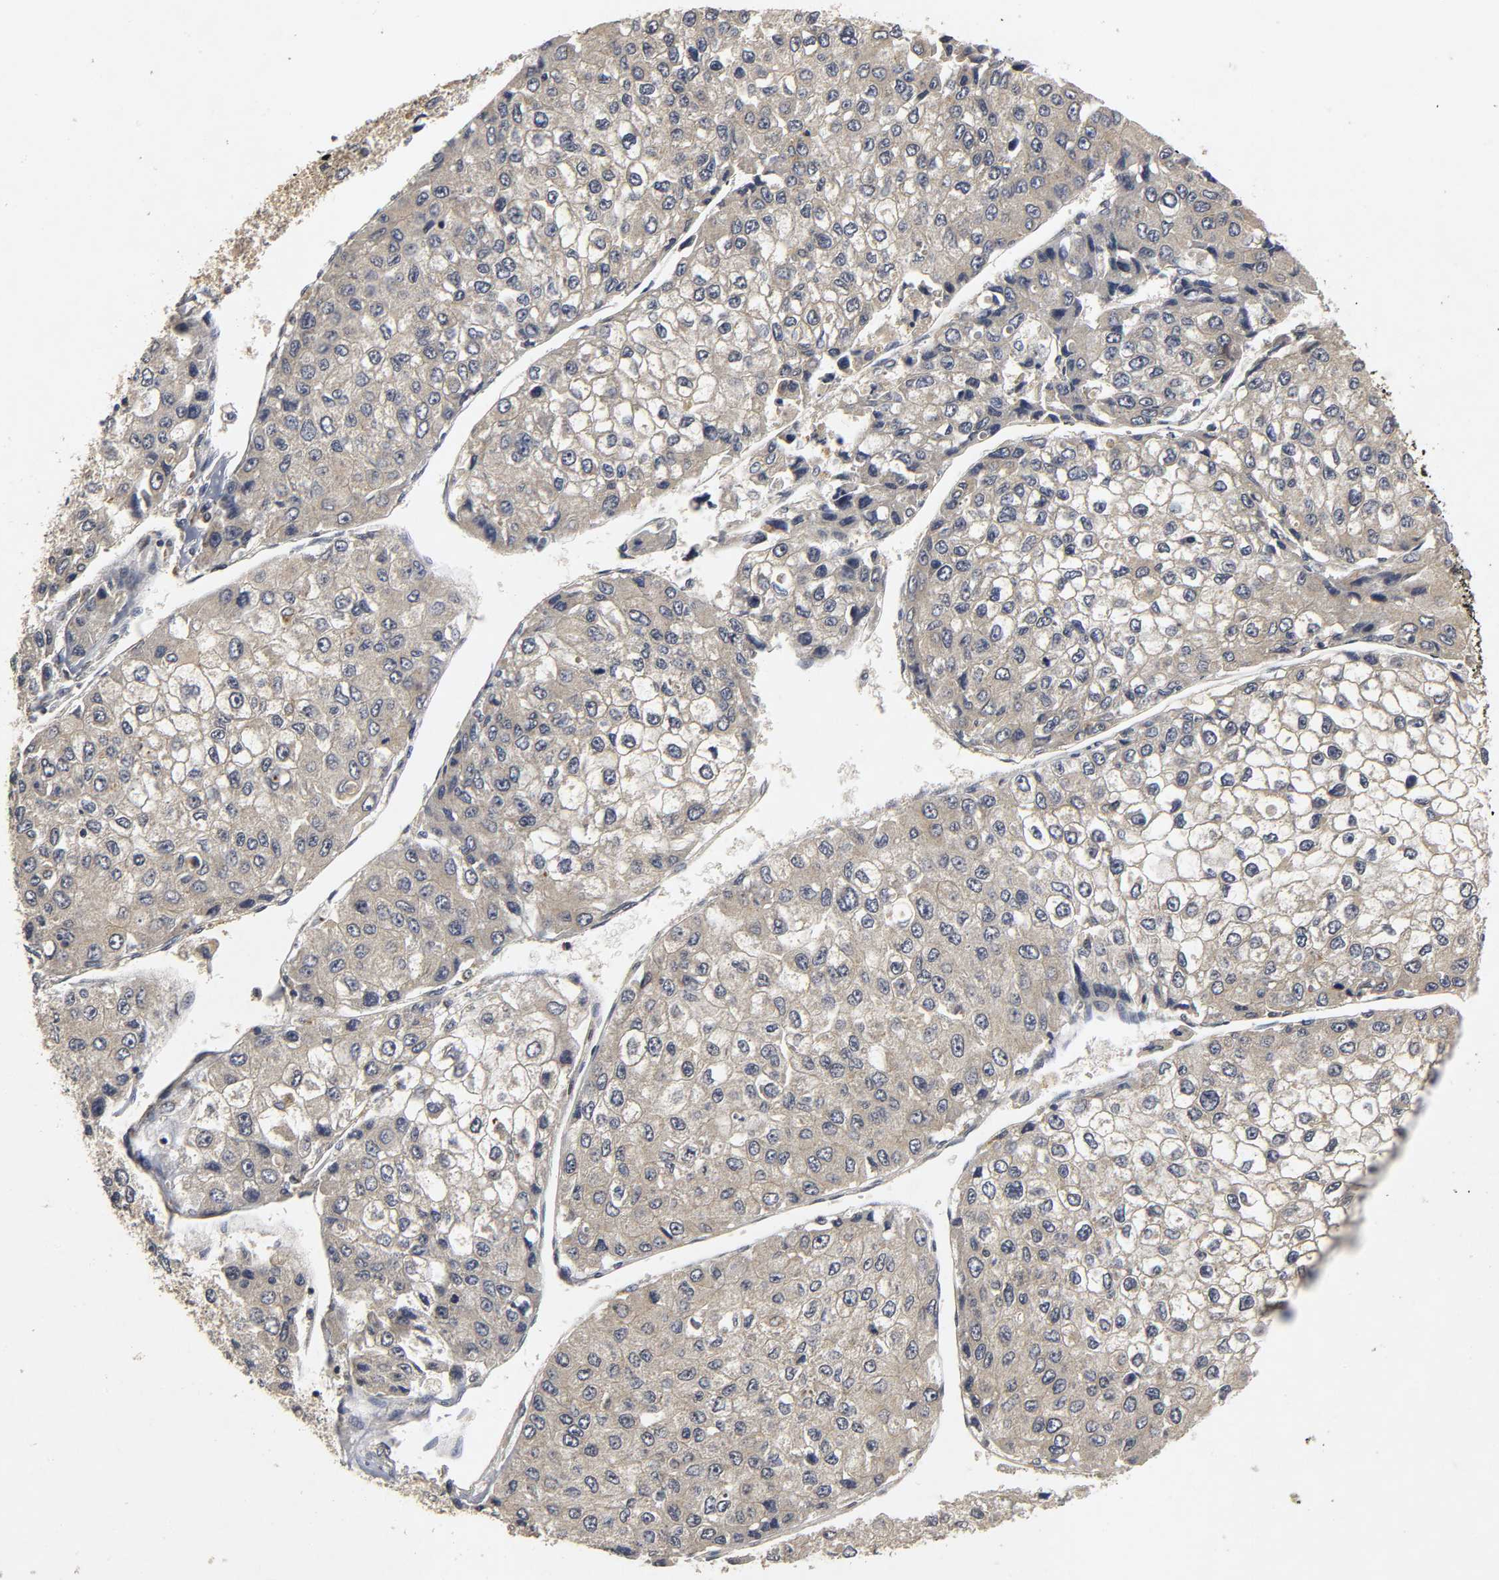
{"staining": {"intensity": "negative", "quantity": "none", "location": "none"}, "tissue": "liver cancer", "cell_type": "Tumor cells", "image_type": "cancer", "snomed": [{"axis": "morphology", "description": "Carcinoma, Hepatocellular, NOS"}, {"axis": "topography", "description": "Liver"}], "caption": "This is a histopathology image of IHC staining of liver cancer (hepatocellular carcinoma), which shows no positivity in tumor cells. (Stains: DAB (3,3'-diaminobenzidine) immunohistochemistry (IHC) with hematoxylin counter stain, Microscopy: brightfield microscopy at high magnification).", "gene": "TRAF6", "patient": {"sex": "female", "age": 66}}